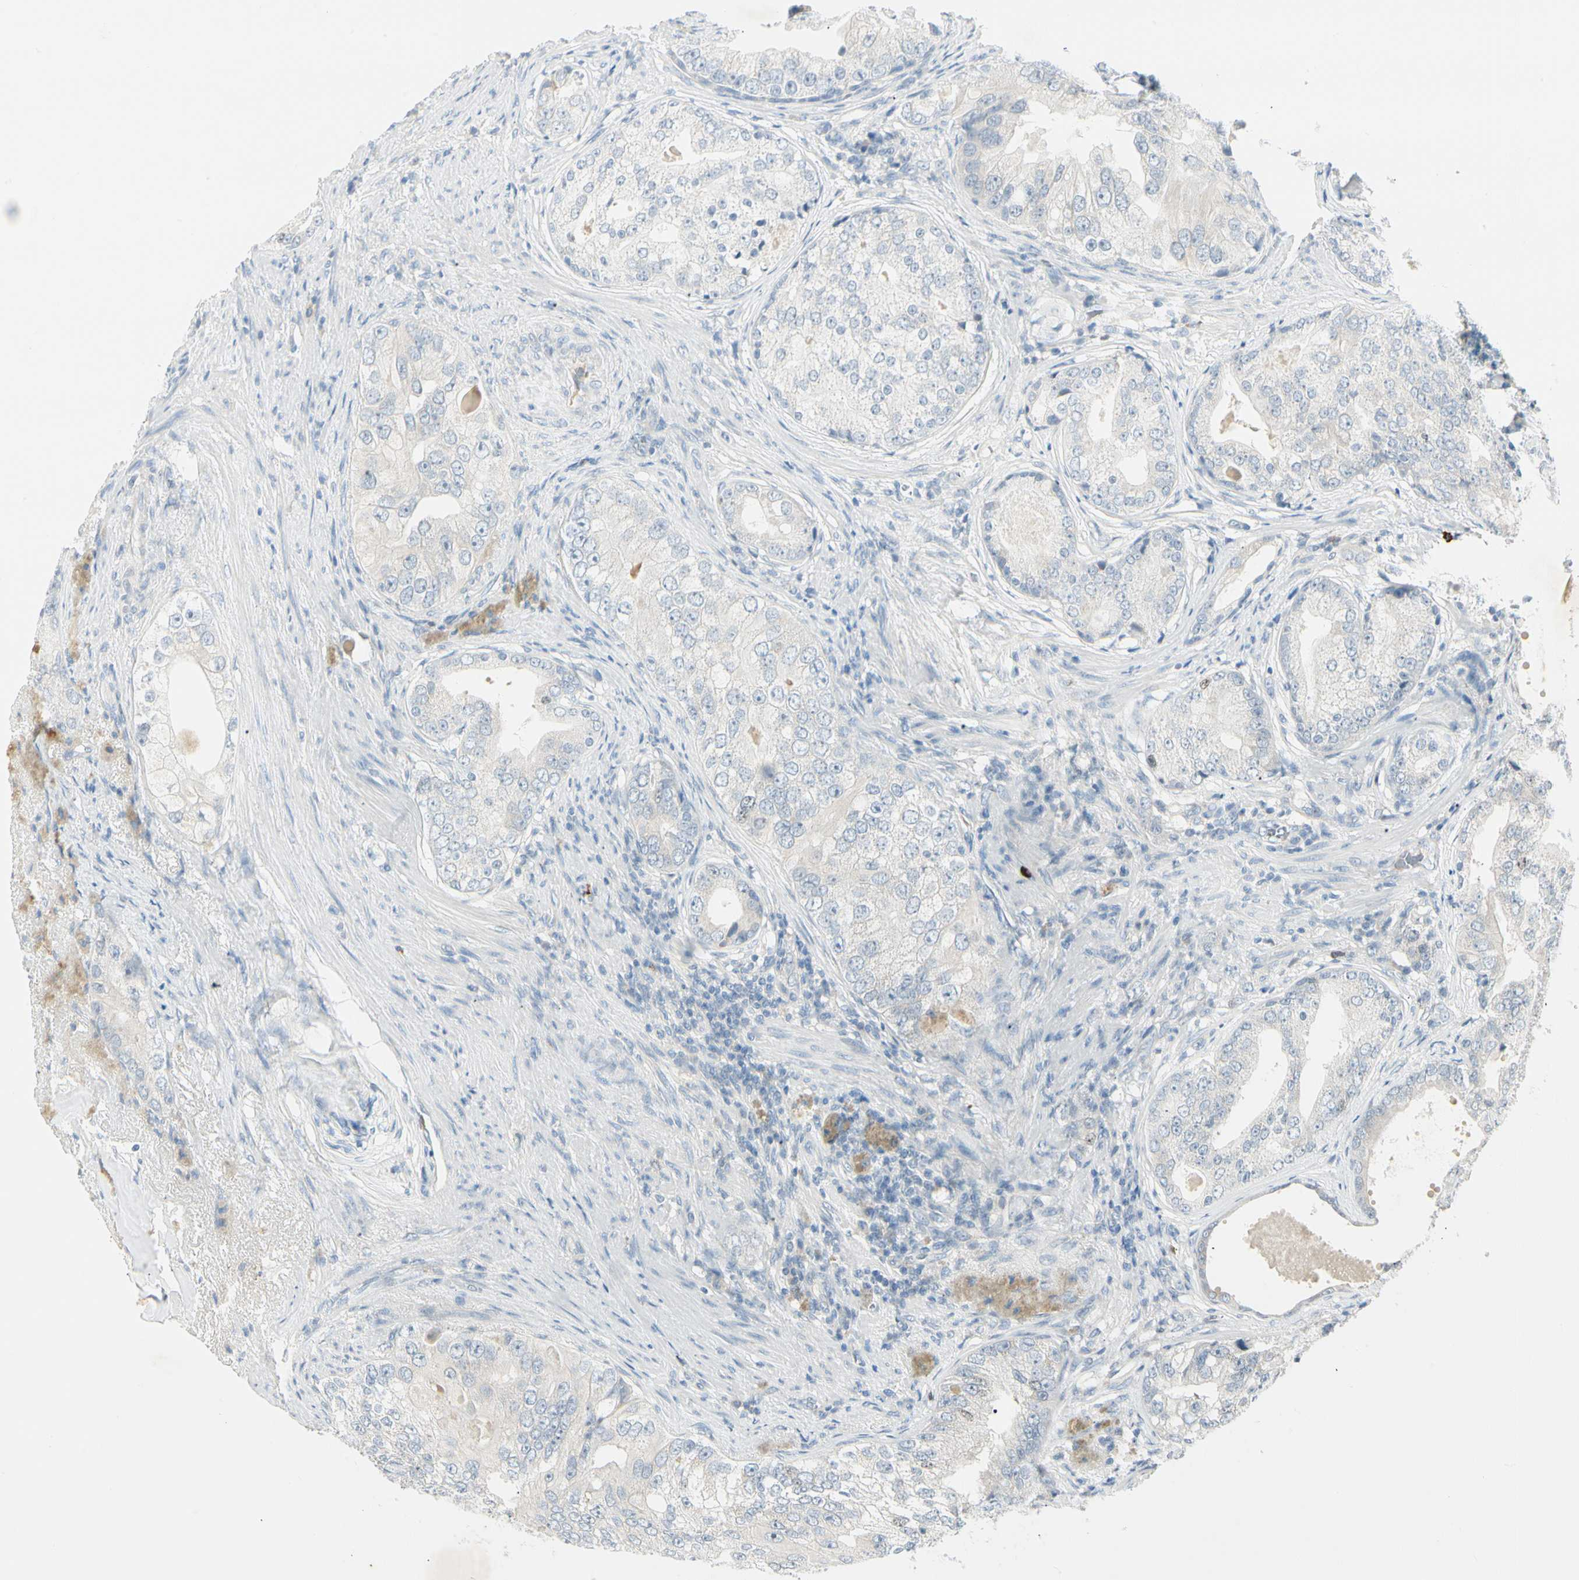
{"staining": {"intensity": "negative", "quantity": "none", "location": "none"}, "tissue": "prostate cancer", "cell_type": "Tumor cells", "image_type": "cancer", "snomed": [{"axis": "morphology", "description": "Adenocarcinoma, High grade"}, {"axis": "topography", "description": "Prostate"}], "caption": "IHC image of neoplastic tissue: prostate cancer (adenocarcinoma (high-grade)) stained with DAB reveals no significant protein staining in tumor cells.", "gene": "PITX1", "patient": {"sex": "male", "age": 66}}